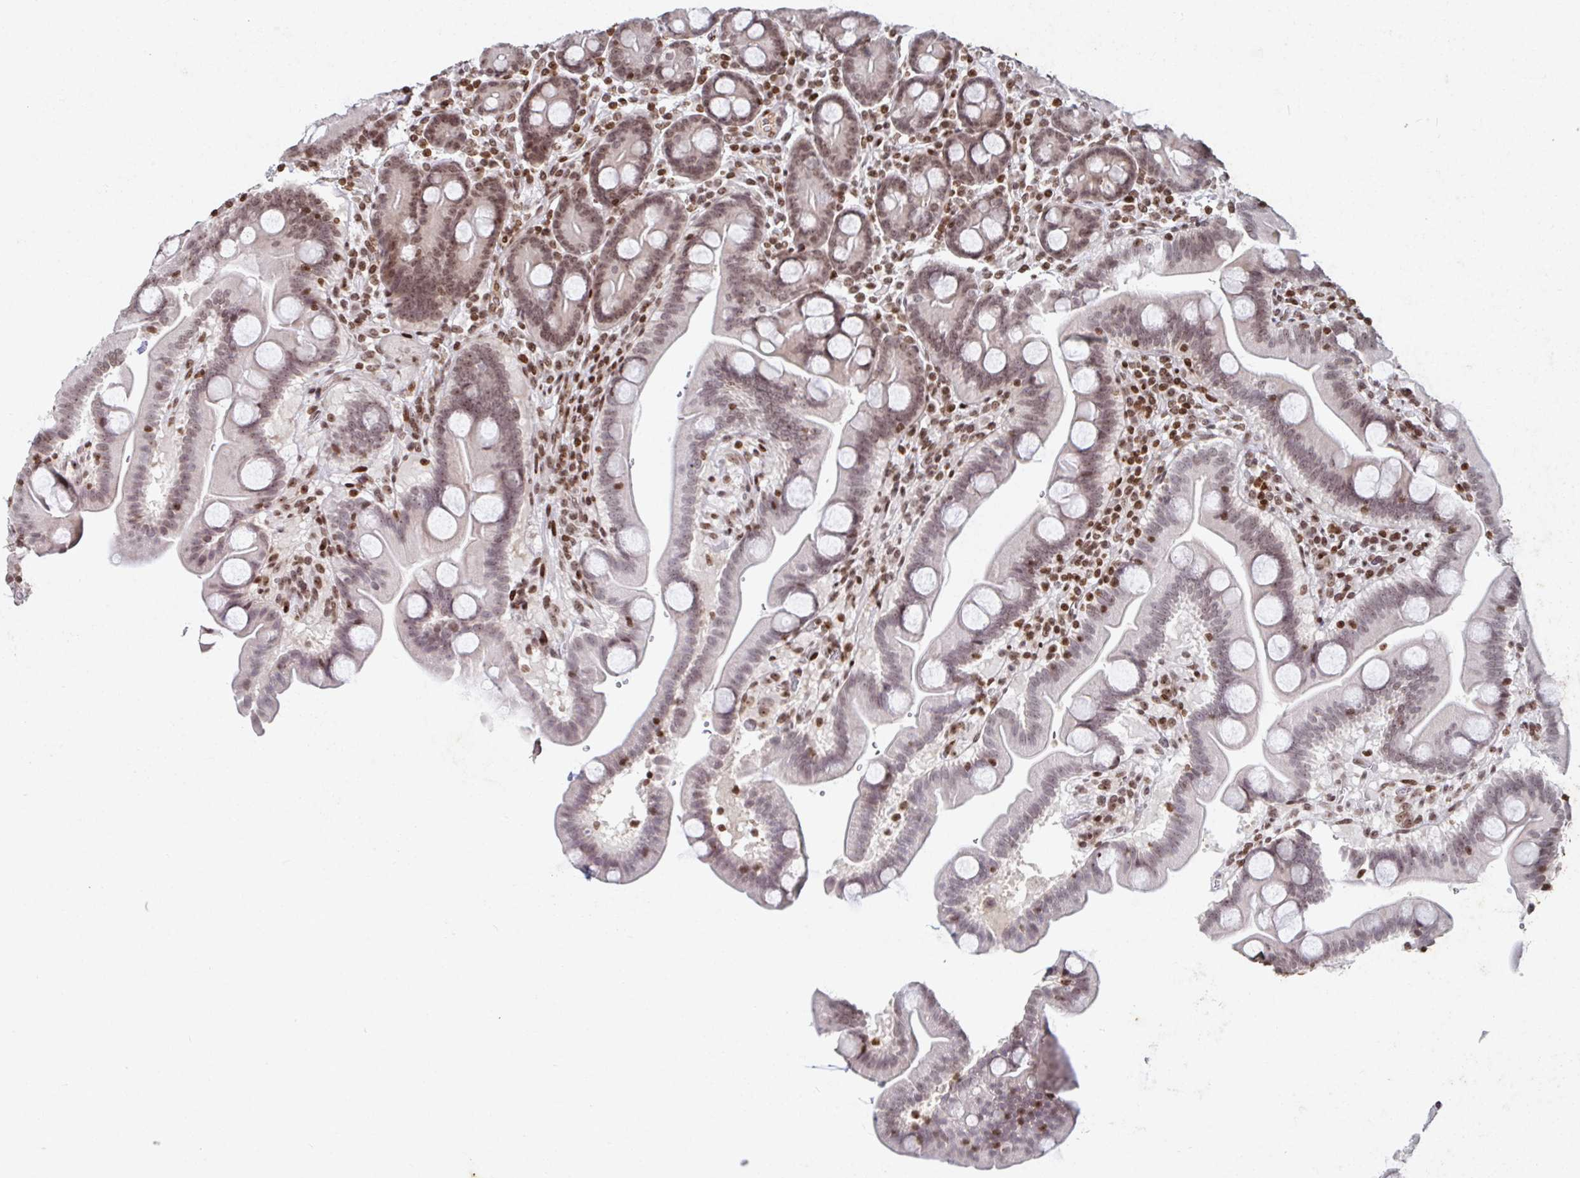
{"staining": {"intensity": "moderate", "quantity": "25%-75%", "location": "nuclear"}, "tissue": "duodenum", "cell_type": "Glandular cells", "image_type": "normal", "snomed": [{"axis": "morphology", "description": "Normal tissue, NOS"}, {"axis": "topography", "description": "Duodenum"}], "caption": "About 25%-75% of glandular cells in normal duodenum display moderate nuclear protein positivity as visualized by brown immunohistochemical staining.", "gene": "C19orf53", "patient": {"sex": "male", "age": 59}}